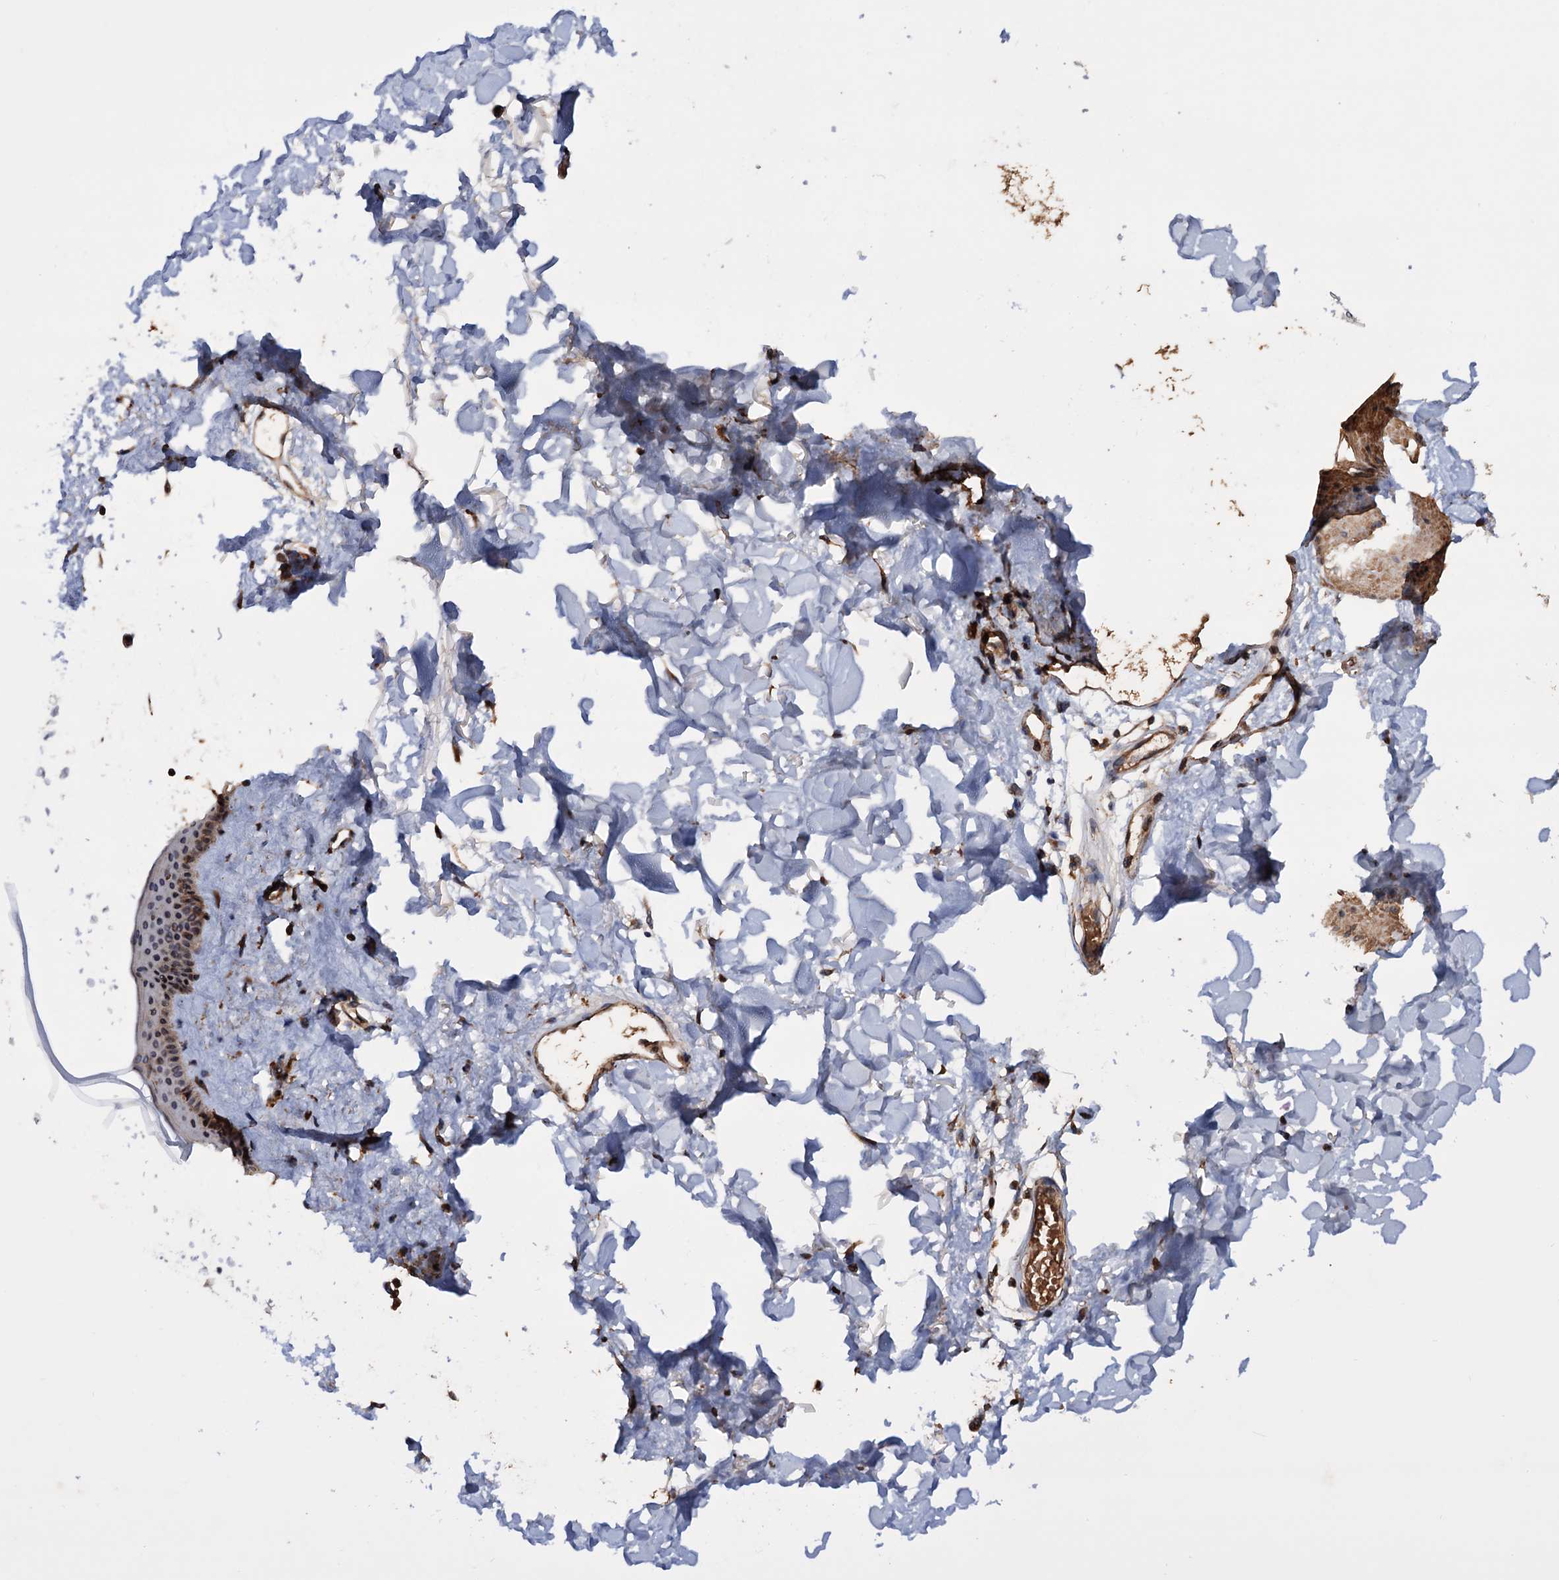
{"staining": {"intensity": "moderate", "quantity": "<25%", "location": "none"}, "tissue": "skin", "cell_type": "Fibroblasts", "image_type": "normal", "snomed": [{"axis": "morphology", "description": "Normal tissue, NOS"}, {"axis": "topography", "description": "Skin"}], "caption": "This photomicrograph exhibits IHC staining of benign skin, with low moderate None positivity in approximately <25% of fibroblasts.", "gene": "MRPL42", "patient": {"sex": "female", "age": 58}}